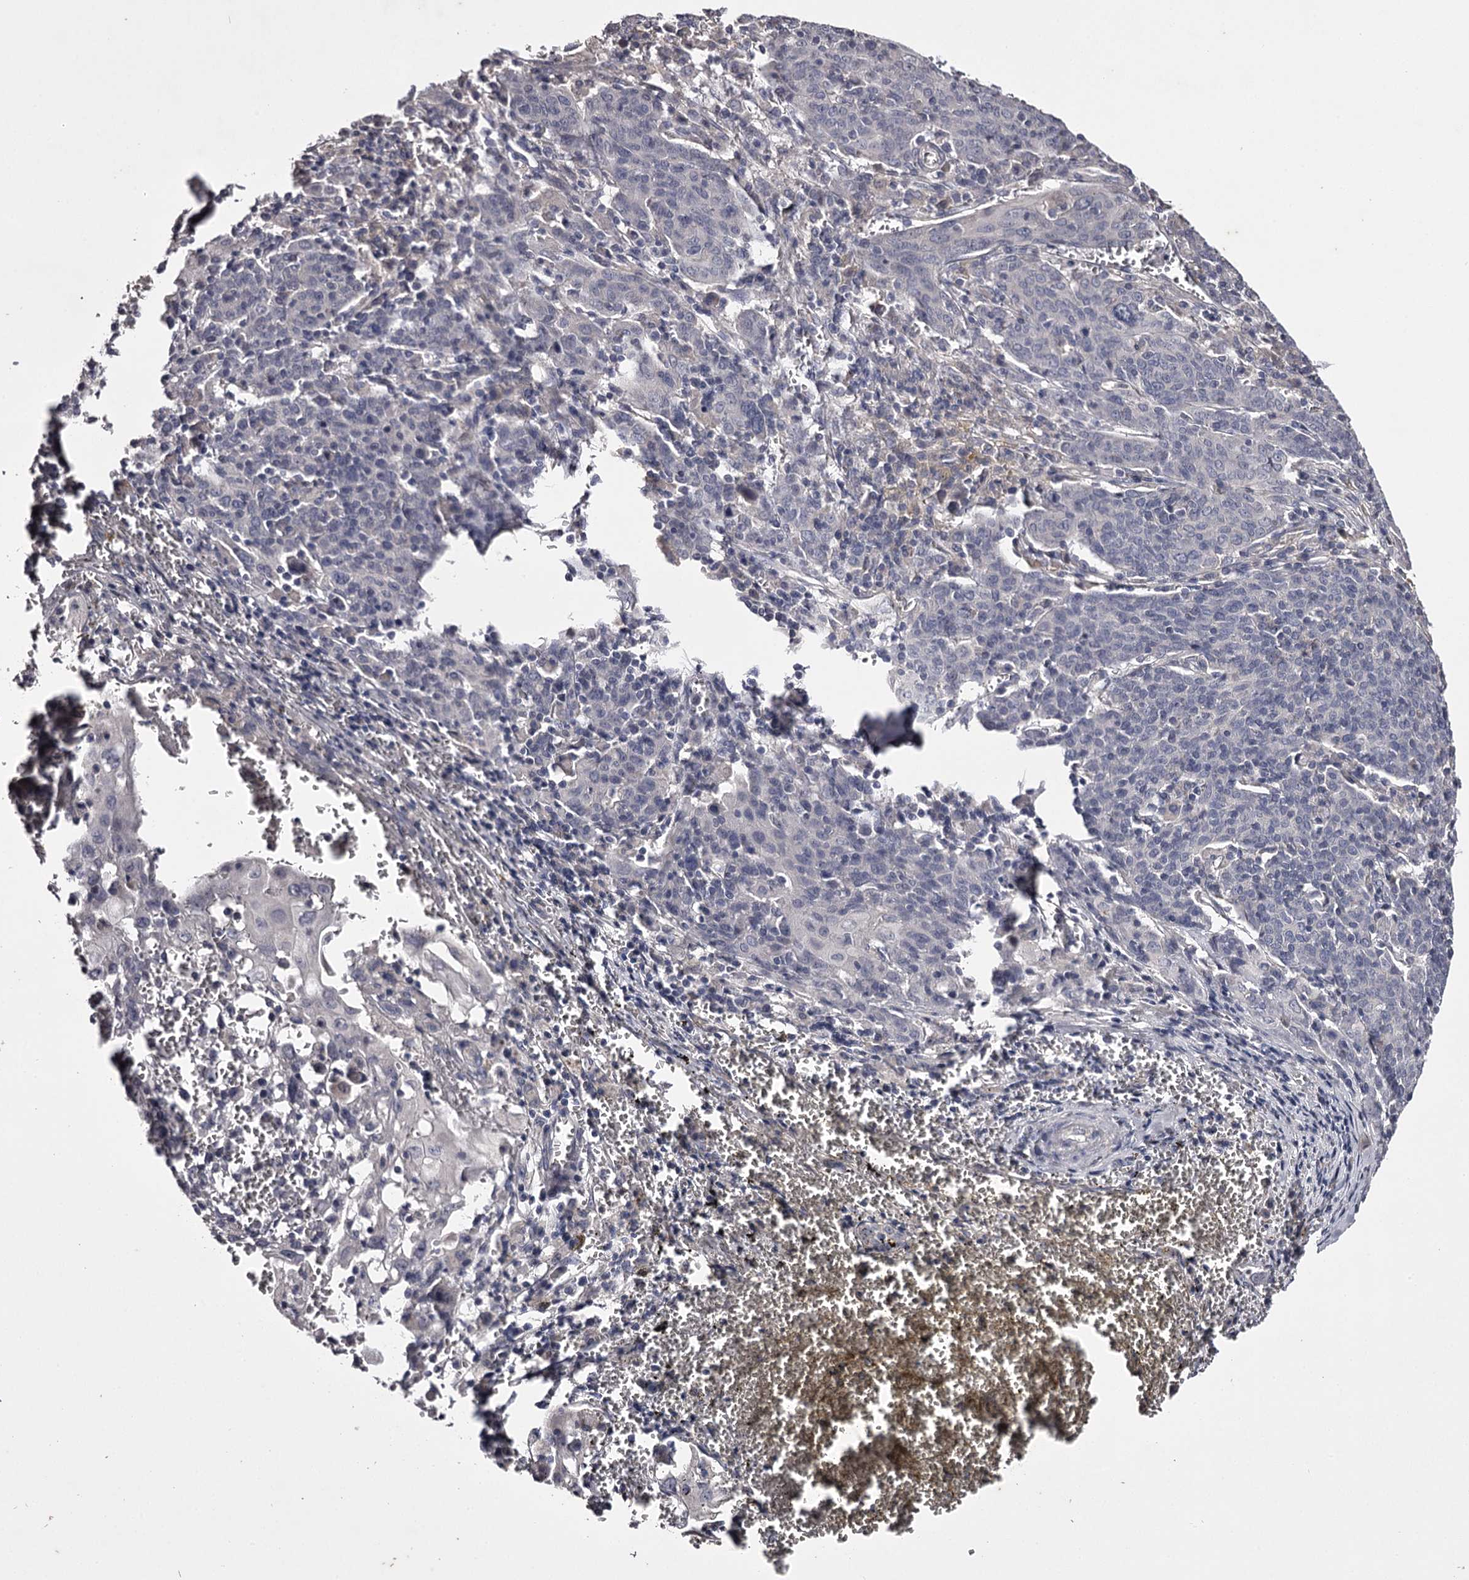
{"staining": {"intensity": "negative", "quantity": "none", "location": "none"}, "tissue": "cervical cancer", "cell_type": "Tumor cells", "image_type": "cancer", "snomed": [{"axis": "morphology", "description": "Squamous cell carcinoma, NOS"}, {"axis": "topography", "description": "Cervix"}], "caption": "This is an IHC photomicrograph of cervical cancer (squamous cell carcinoma). There is no staining in tumor cells.", "gene": "PRM2", "patient": {"sex": "female", "age": 67}}